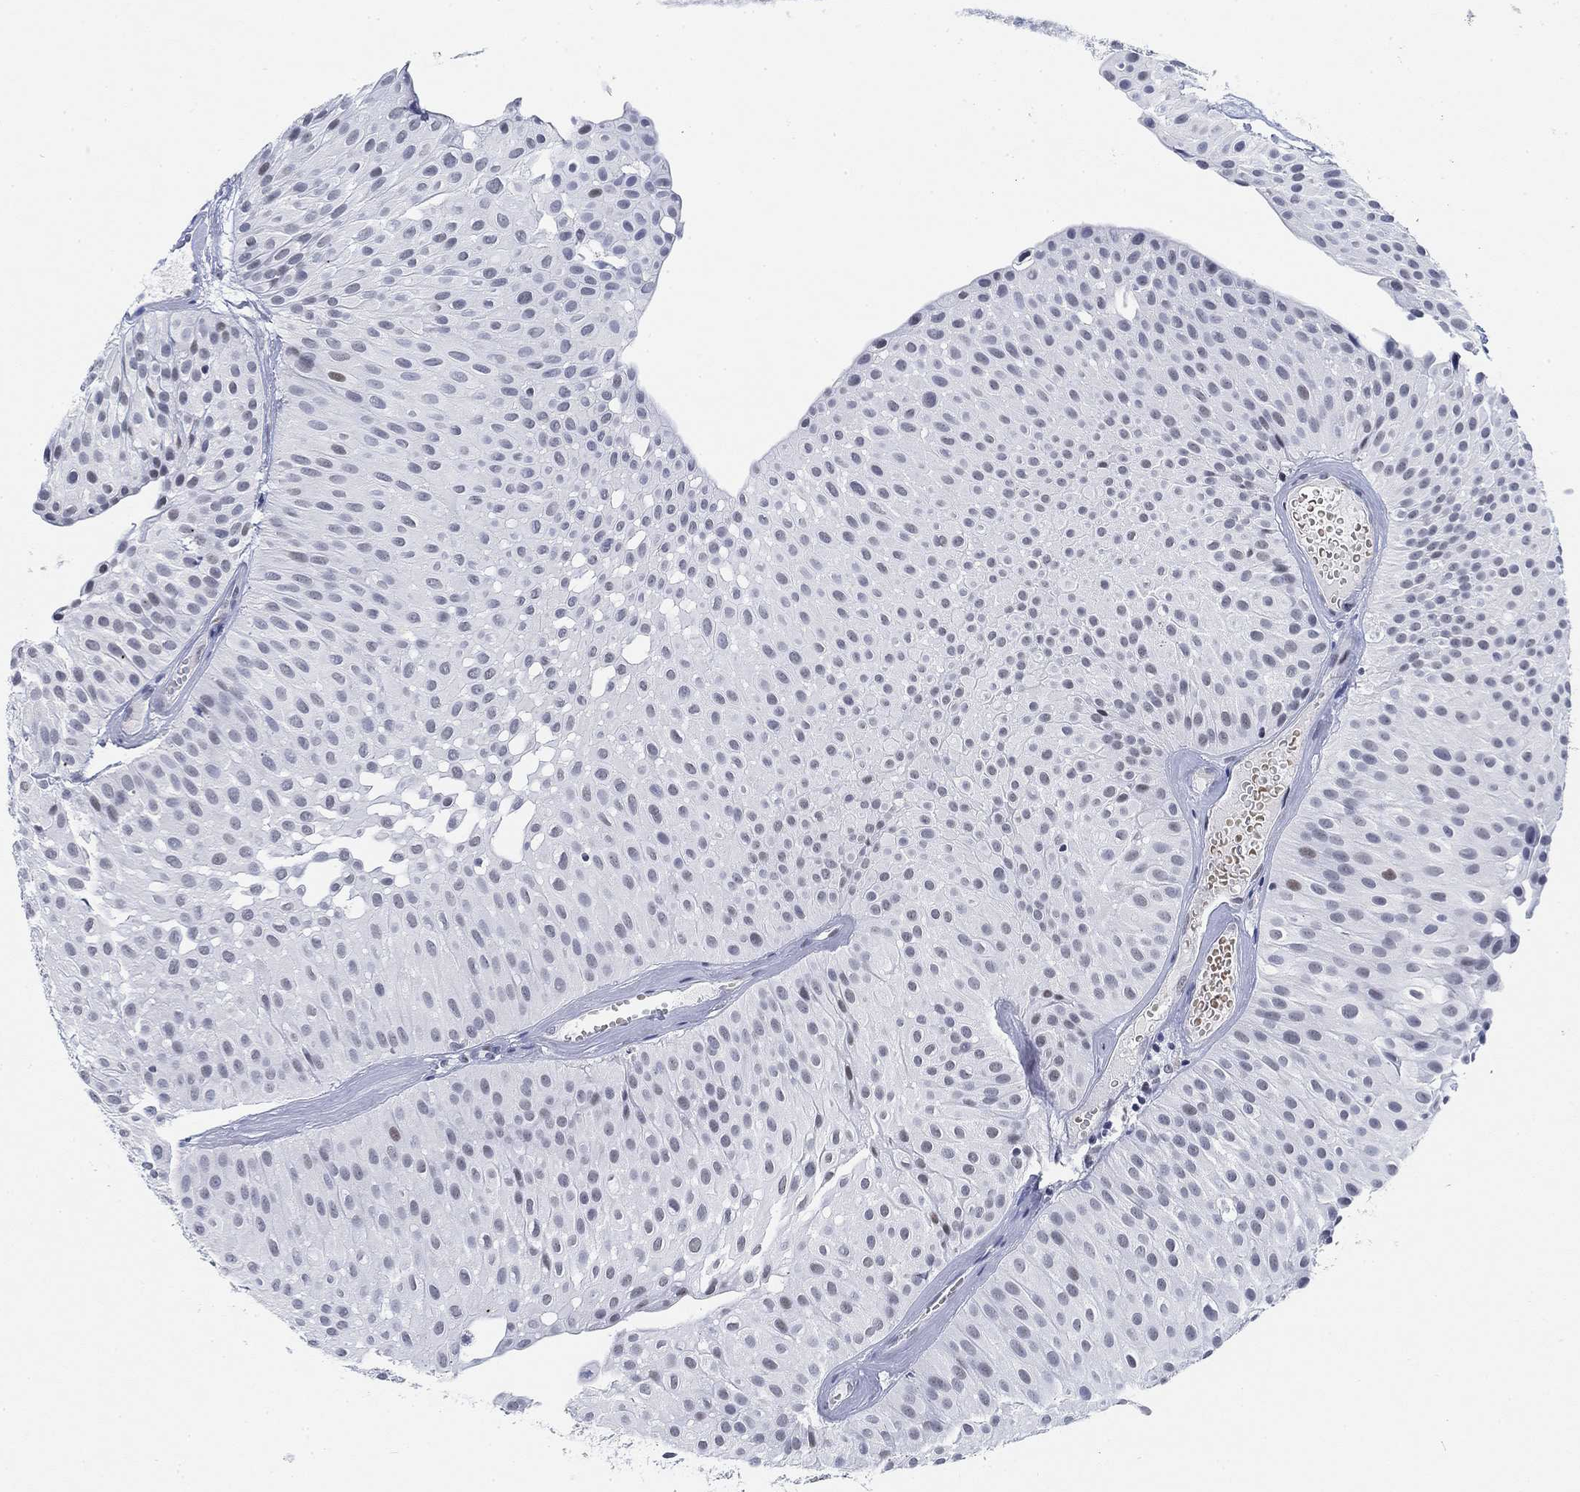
{"staining": {"intensity": "negative", "quantity": "none", "location": "none"}, "tissue": "urothelial cancer", "cell_type": "Tumor cells", "image_type": "cancer", "snomed": [{"axis": "morphology", "description": "Urothelial carcinoma, Low grade"}, {"axis": "topography", "description": "Urinary bladder"}], "caption": "An IHC histopathology image of urothelial carcinoma (low-grade) is shown. There is no staining in tumor cells of urothelial carcinoma (low-grade).", "gene": "PAX6", "patient": {"sex": "male", "age": 64}}